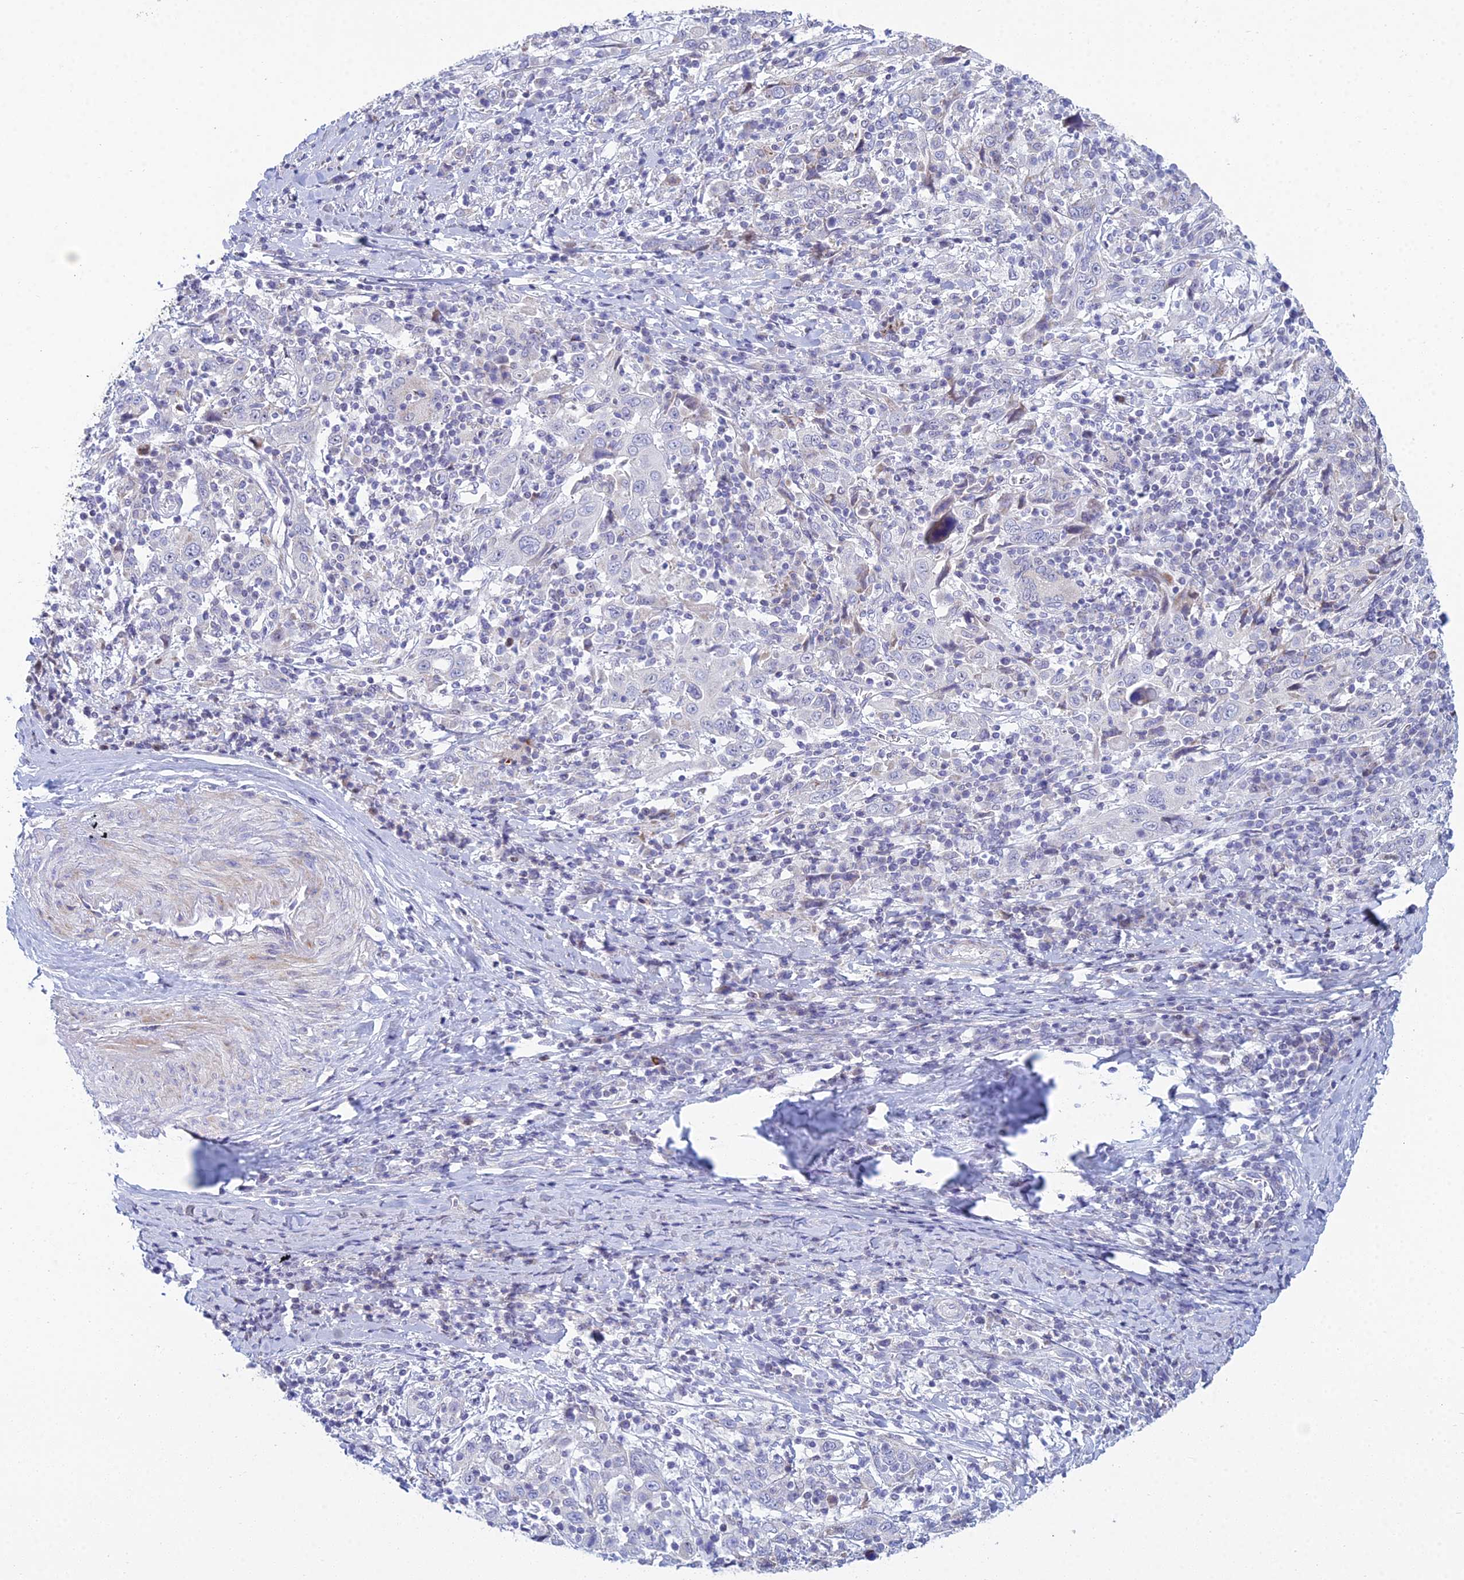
{"staining": {"intensity": "negative", "quantity": "none", "location": "none"}, "tissue": "cervical cancer", "cell_type": "Tumor cells", "image_type": "cancer", "snomed": [{"axis": "morphology", "description": "Squamous cell carcinoma, NOS"}, {"axis": "topography", "description": "Cervix"}], "caption": "A histopathology image of human cervical cancer (squamous cell carcinoma) is negative for staining in tumor cells.", "gene": "PRR13", "patient": {"sex": "female", "age": 46}}